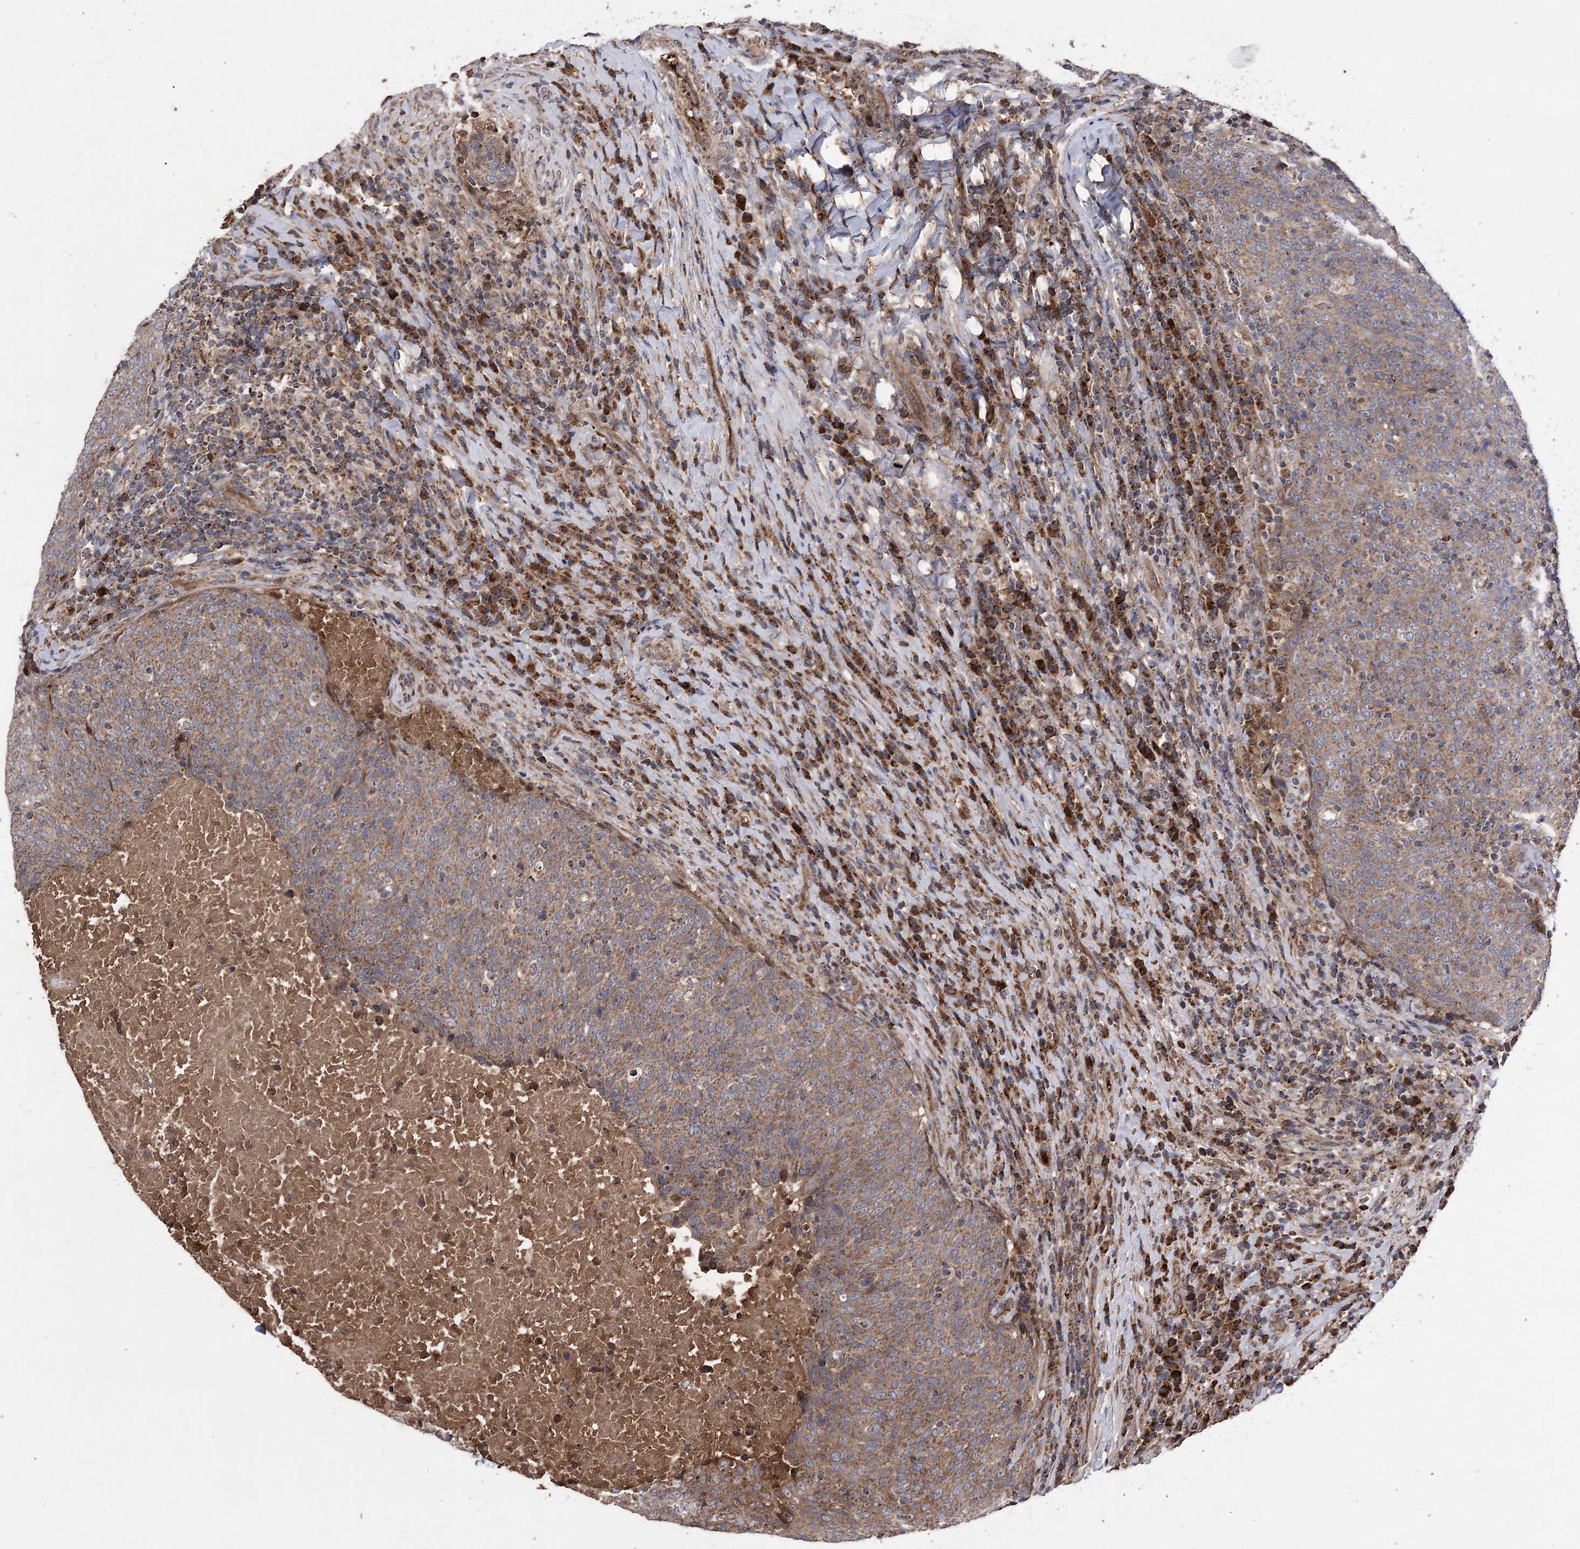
{"staining": {"intensity": "moderate", "quantity": ">75%", "location": "cytoplasmic/membranous"}, "tissue": "head and neck cancer", "cell_type": "Tumor cells", "image_type": "cancer", "snomed": [{"axis": "morphology", "description": "Squamous cell carcinoma, NOS"}, {"axis": "morphology", "description": "Squamous cell carcinoma, metastatic, NOS"}, {"axis": "topography", "description": "Lymph node"}, {"axis": "topography", "description": "Head-Neck"}], "caption": "An immunohistochemistry image of tumor tissue is shown. Protein staining in brown labels moderate cytoplasmic/membranous positivity in squamous cell carcinoma (head and neck) within tumor cells. The protein is shown in brown color, while the nuclei are stained blue.", "gene": "RASSF3", "patient": {"sex": "male", "age": 62}}